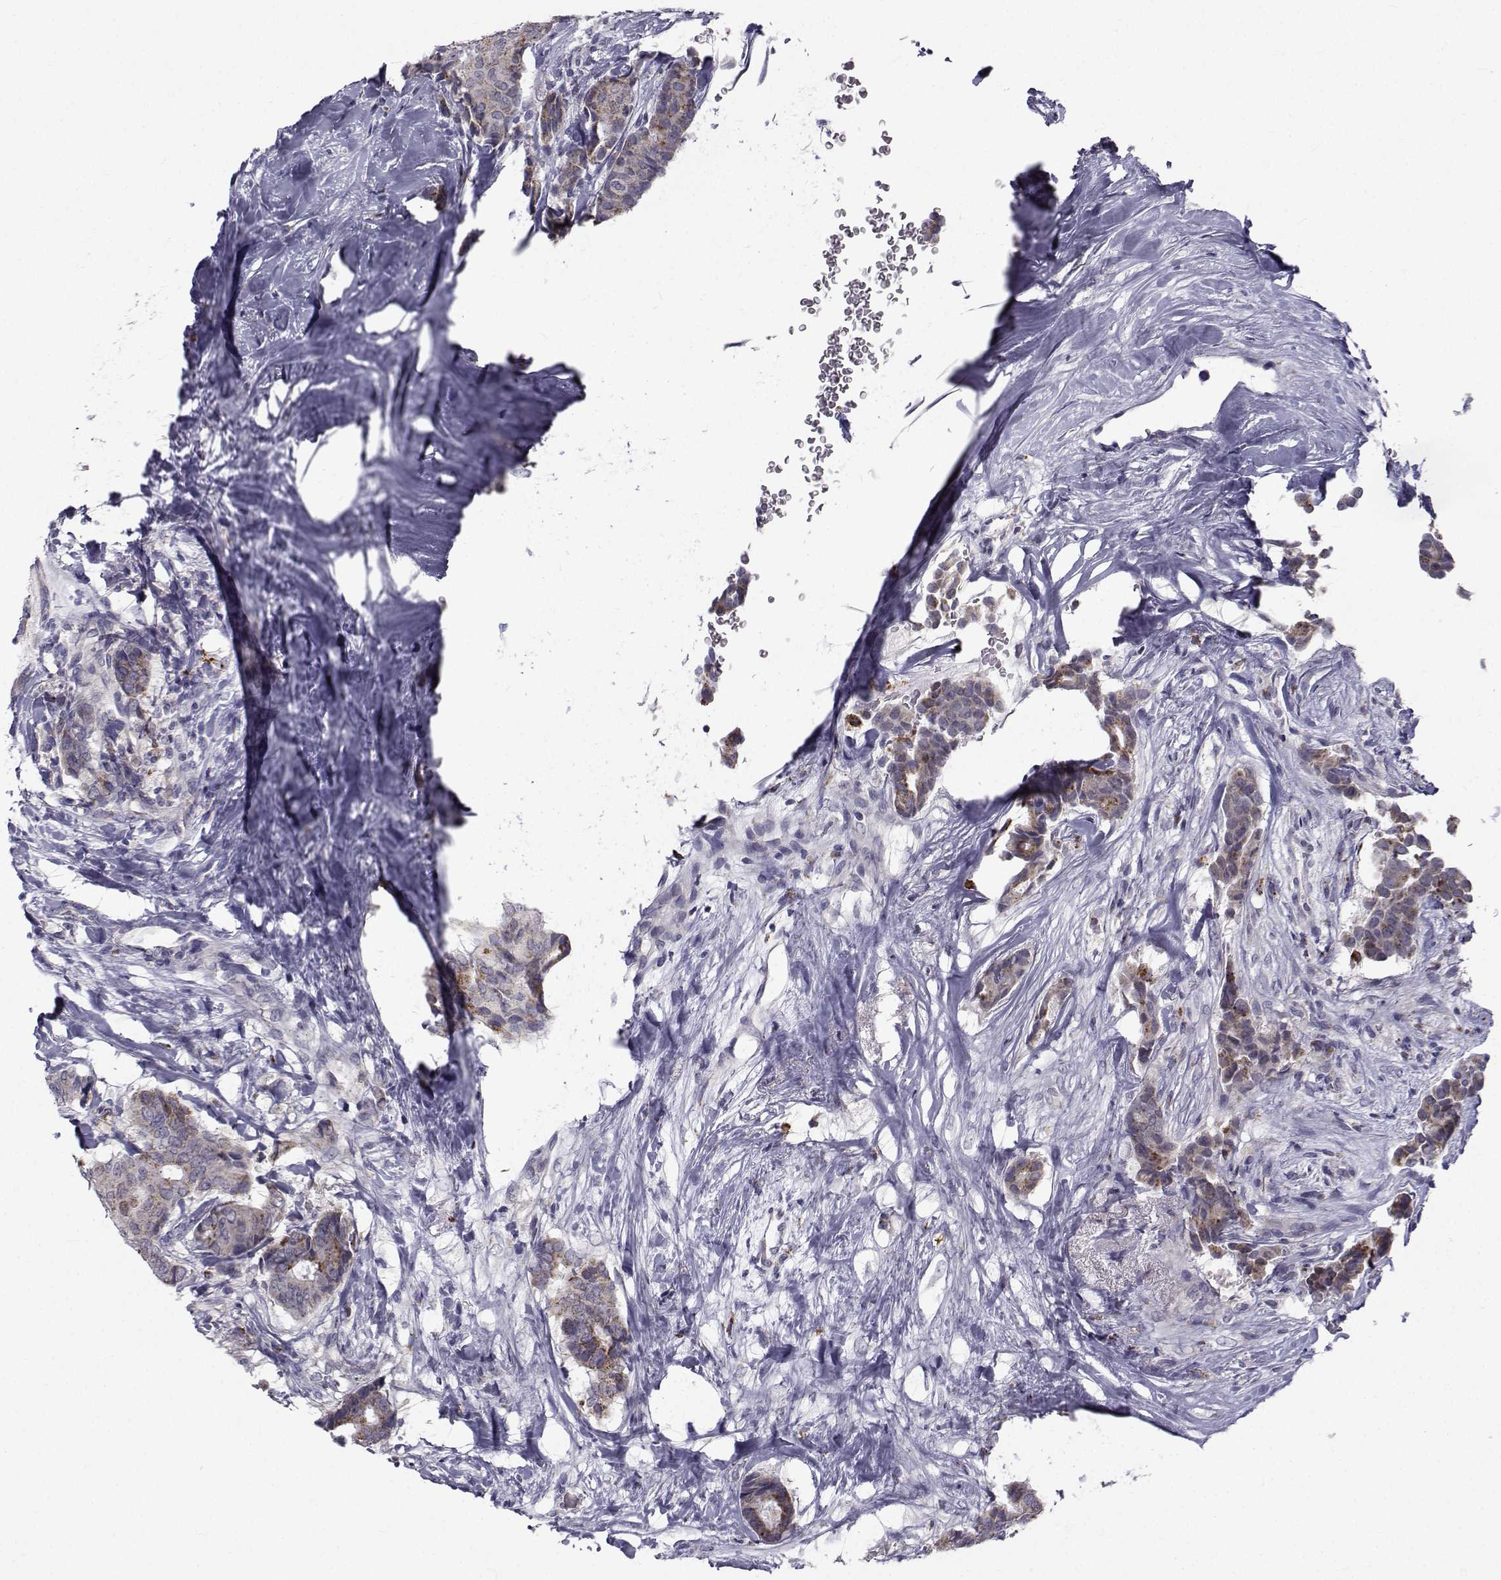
{"staining": {"intensity": "moderate", "quantity": "<25%", "location": "cytoplasmic/membranous"}, "tissue": "breast cancer", "cell_type": "Tumor cells", "image_type": "cancer", "snomed": [{"axis": "morphology", "description": "Duct carcinoma"}, {"axis": "topography", "description": "Breast"}], "caption": "Brown immunohistochemical staining in human breast intraductal carcinoma demonstrates moderate cytoplasmic/membranous positivity in approximately <25% of tumor cells.", "gene": "ANGPT1", "patient": {"sex": "female", "age": 75}}